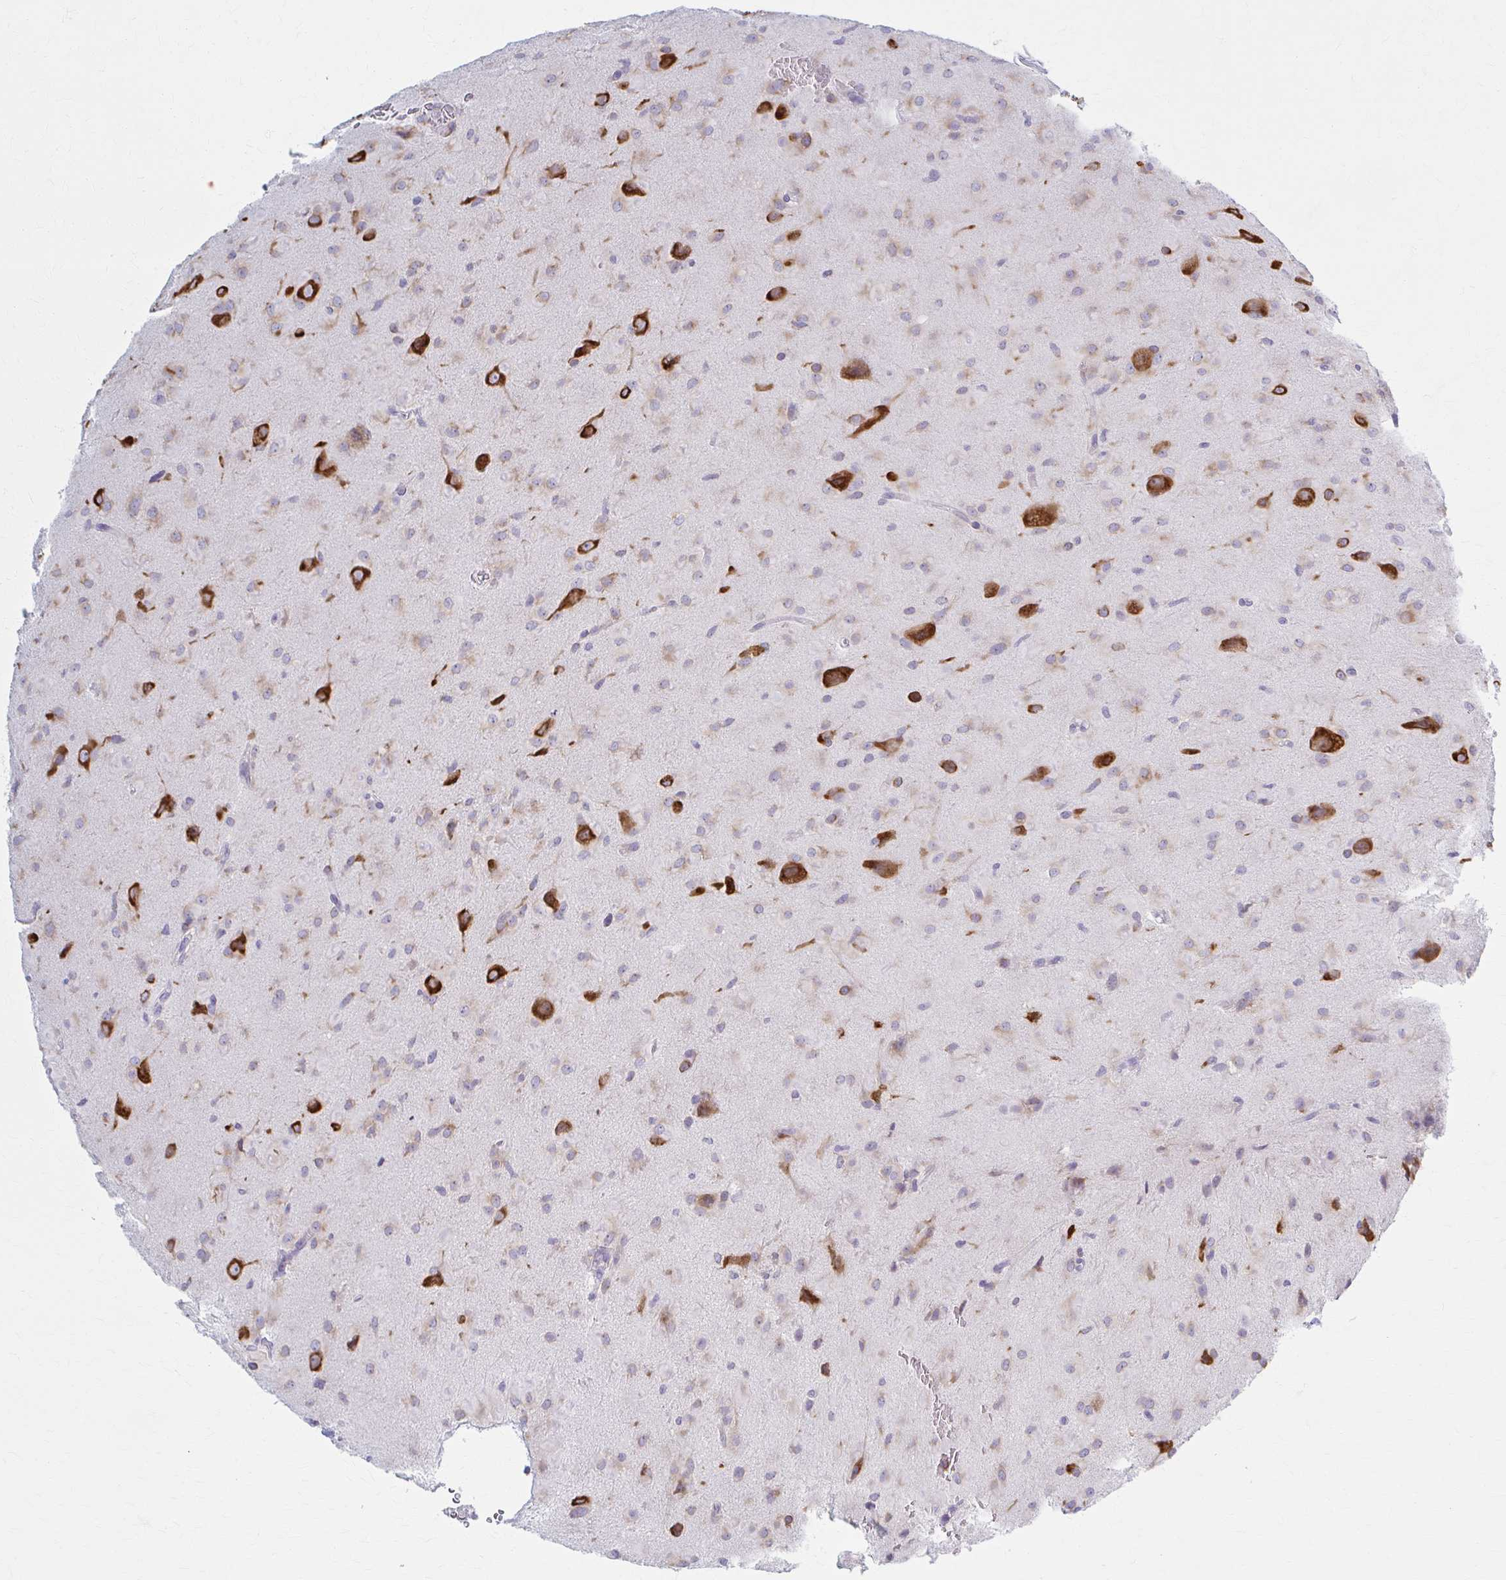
{"staining": {"intensity": "weak", "quantity": "25%-75%", "location": "cytoplasmic/membranous"}, "tissue": "glioma", "cell_type": "Tumor cells", "image_type": "cancer", "snomed": [{"axis": "morphology", "description": "Glioma, malignant, Low grade"}, {"axis": "topography", "description": "Brain"}], "caption": "Immunohistochemistry histopathology image of malignant glioma (low-grade) stained for a protein (brown), which exhibits low levels of weak cytoplasmic/membranous positivity in about 25%-75% of tumor cells.", "gene": "PRKRA", "patient": {"sex": "male", "age": 58}}